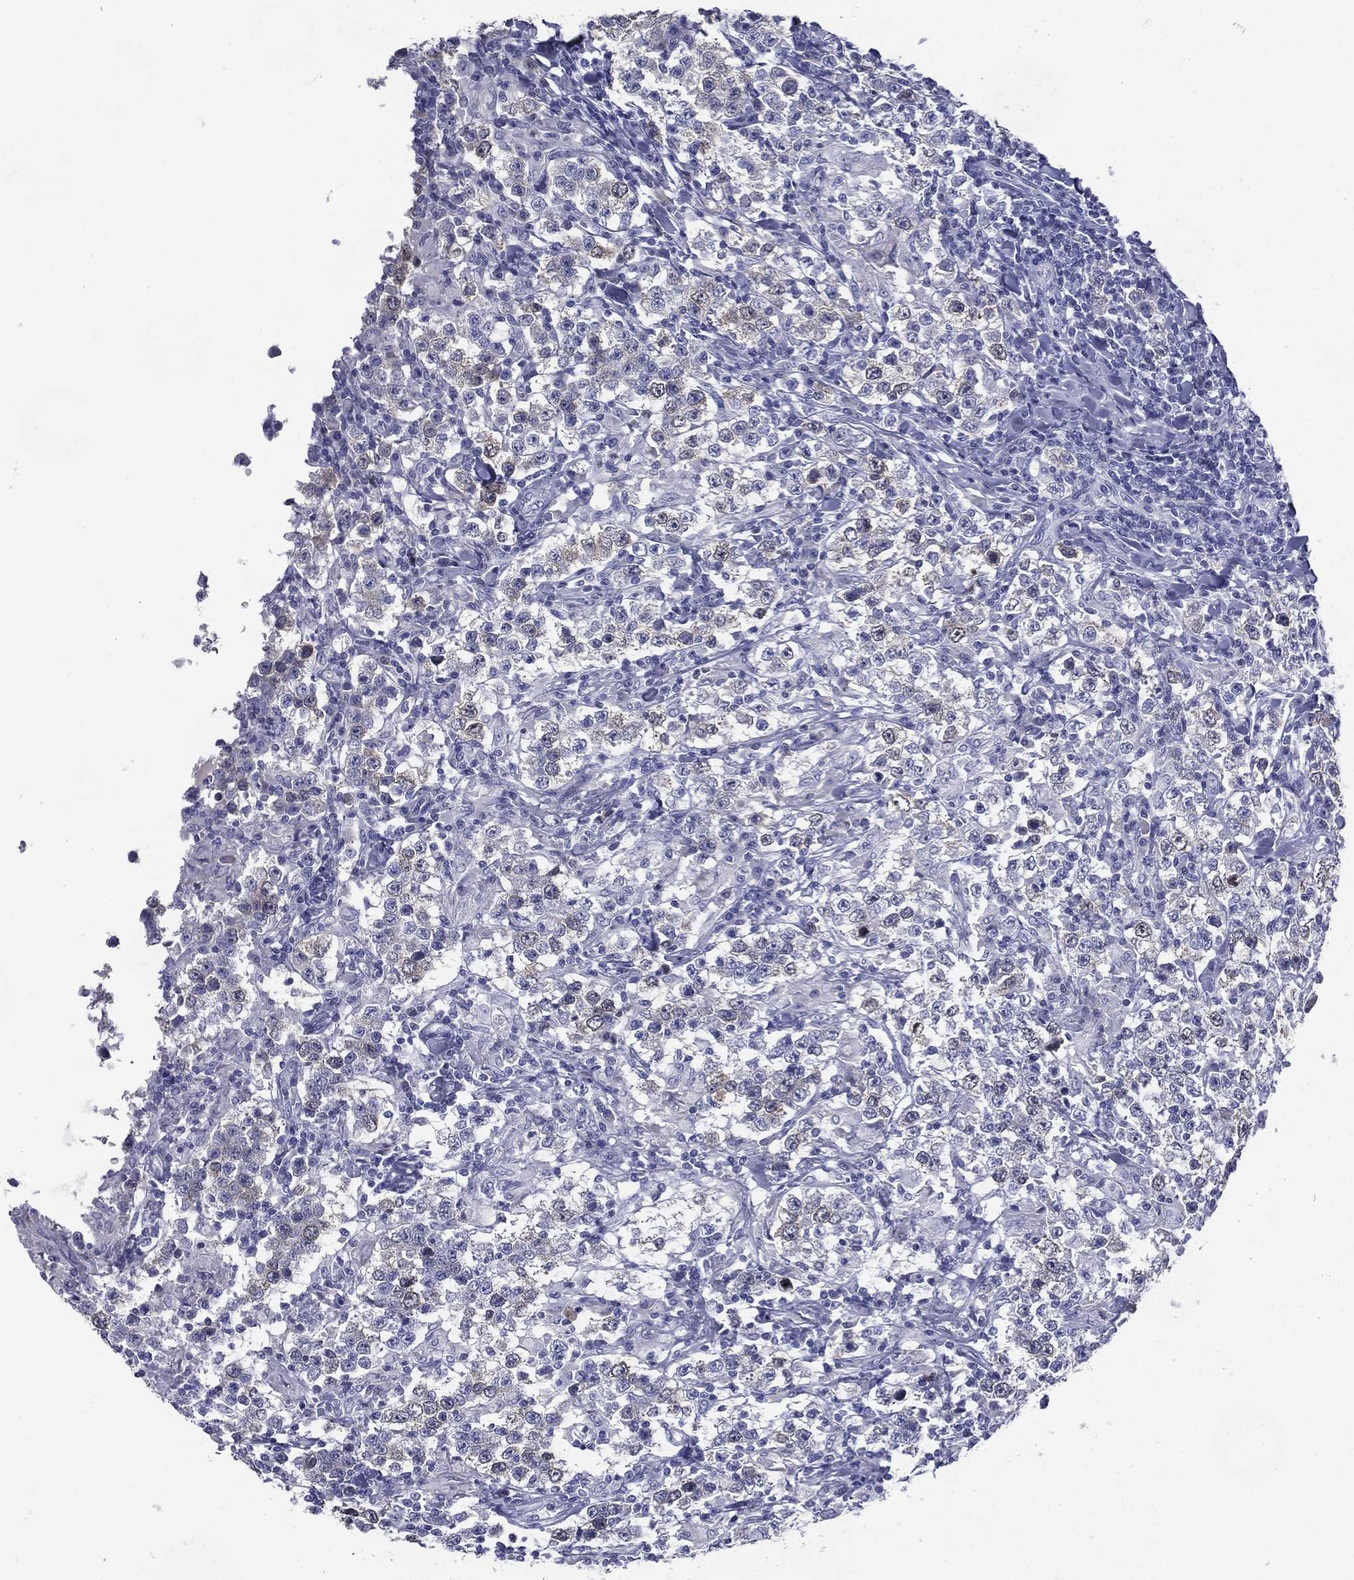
{"staining": {"intensity": "negative", "quantity": "none", "location": "none"}, "tissue": "testis cancer", "cell_type": "Tumor cells", "image_type": "cancer", "snomed": [{"axis": "morphology", "description": "Seminoma, NOS"}, {"axis": "morphology", "description": "Carcinoma, Embryonal, NOS"}, {"axis": "topography", "description": "Testis"}], "caption": "There is no significant positivity in tumor cells of testis embryonal carcinoma. (DAB (3,3'-diaminobenzidine) IHC, high magnification).", "gene": "KIF2C", "patient": {"sex": "male", "age": 41}}